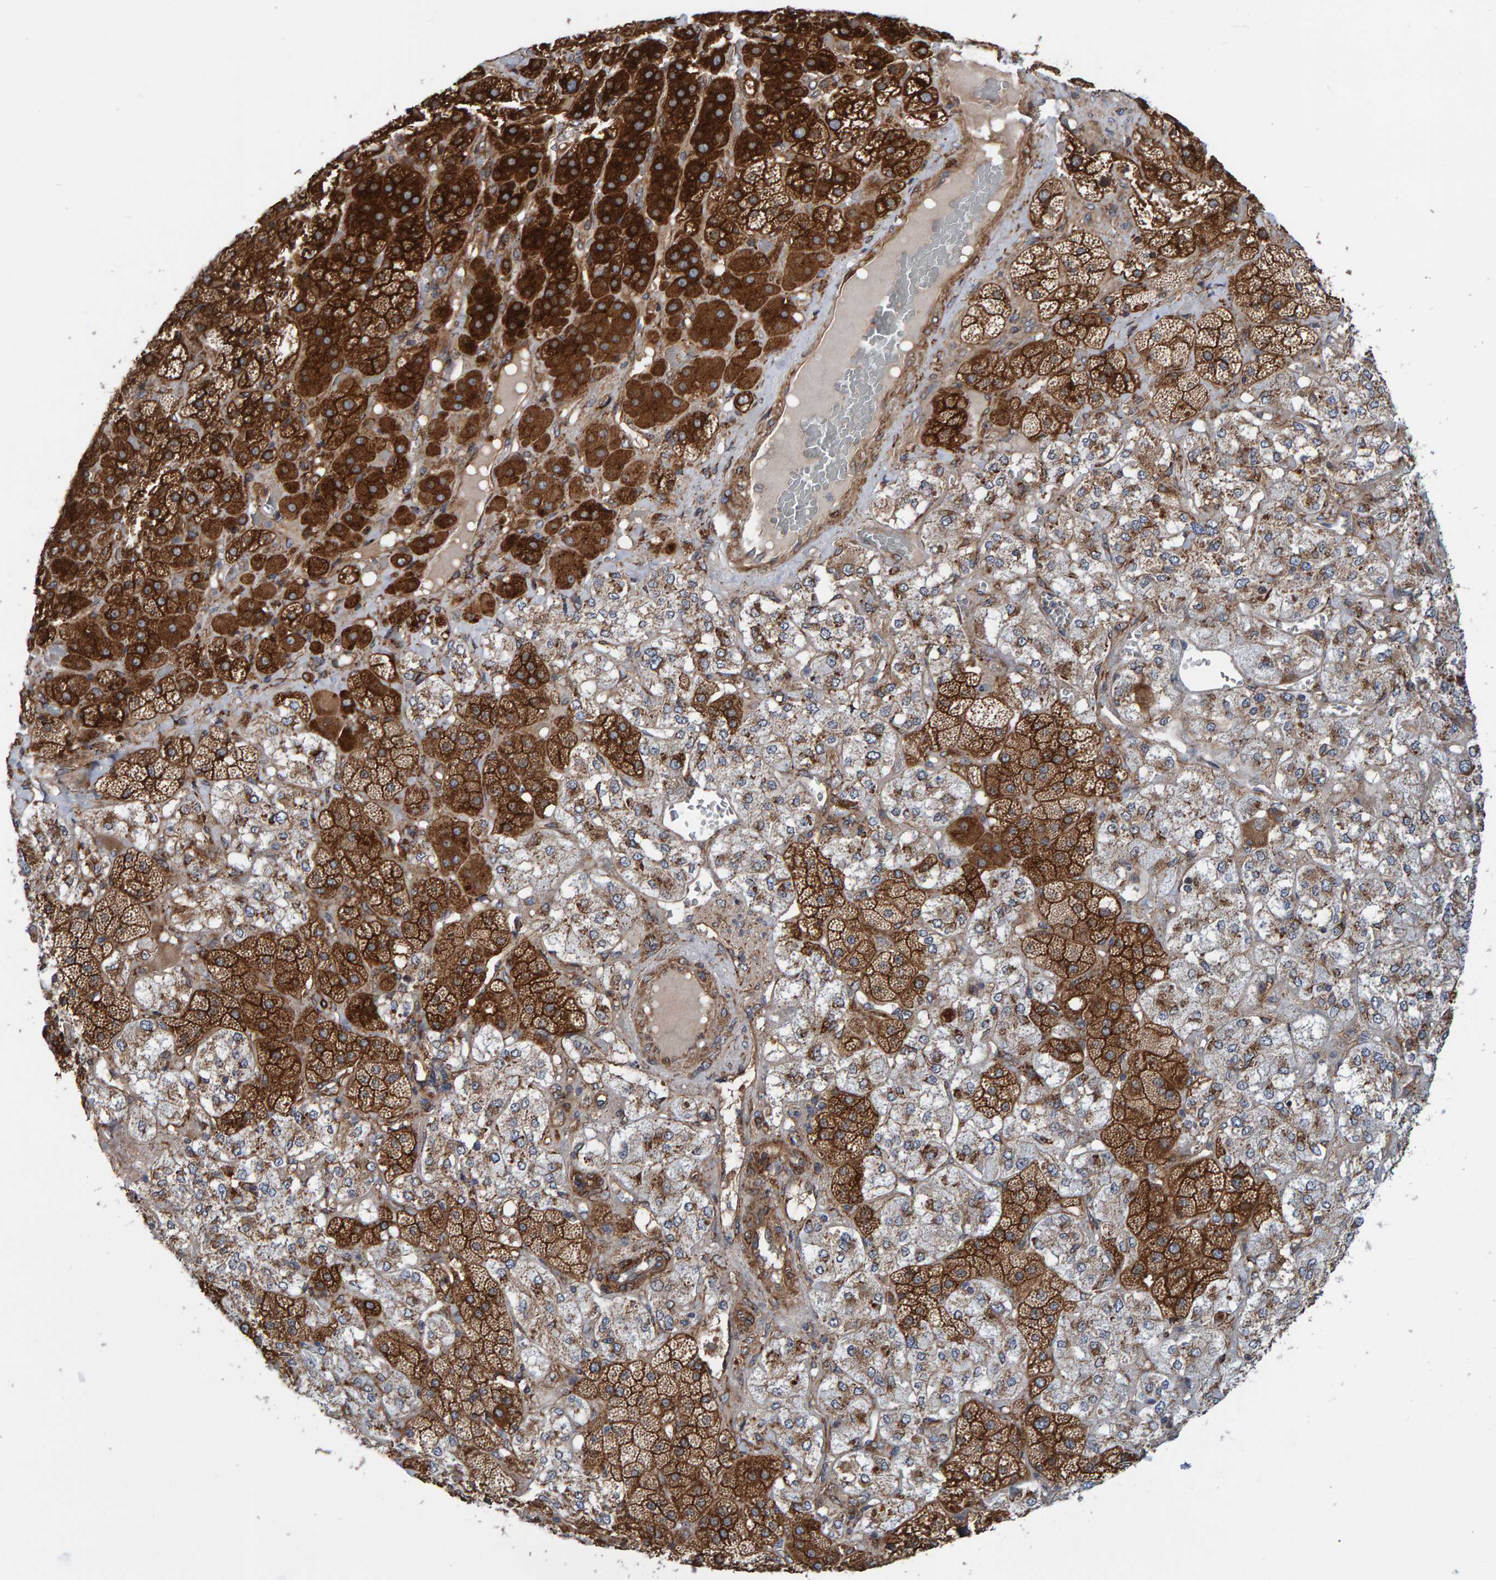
{"staining": {"intensity": "strong", "quantity": "25%-75%", "location": "cytoplasmic/membranous"}, "tissue": "adrenal gland", "cell_type": "Glandular cells", "image_type": "normal", "snomed": [{"axis": "morphology", "description": "Normal tissue, NOS"}, {"axis": "topography", "description": "Adrenal gland"}], "caption": "About 25%-75% of glandular cells in unremarkable human adrenal gland reveal strong cytoplasmic/membranous protein staining as visualized by brown immunohistochemical staining.", "gene": "KIAA0753", "patient": {"sex": "male", "age": 57}}